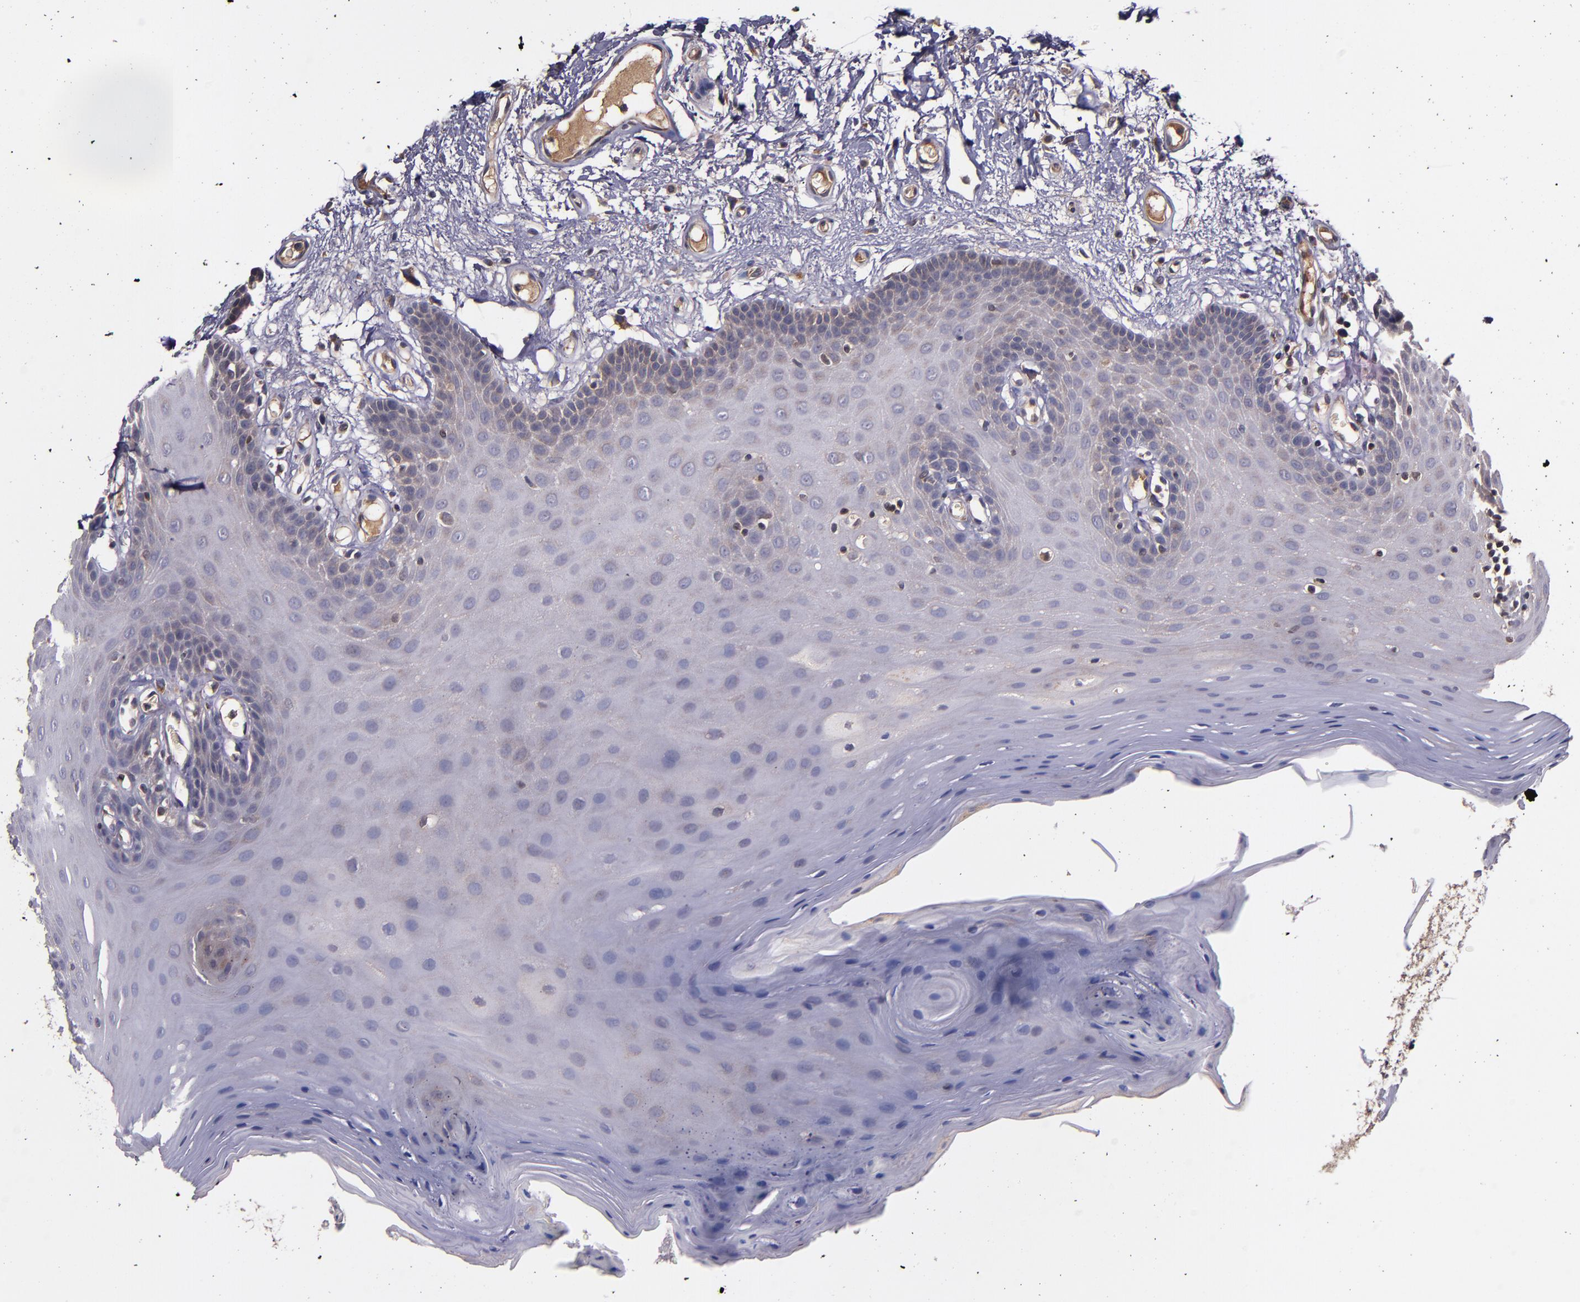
{"staining": {"intensity": "weak", "quantity": "<25%", "location": "cytoplasmic/membranous"}, "tissue": "oral mucosa", "cell_type": "Squamous epithelial cells", "image_type": "normal", "snomed": [{"axis": "morphology", "description": "Normal tissue, NOS"}, {"axis": "morphology", "description": "Squamous cell carcinoma, NOS"}, {"axis": "topography", "description": "Skeletal muscle"}, {"axis": "topography", "description": "Oral tissue"}, {"axis": "topography", "description": "Head-Neck"}], "caption": "High power microscopy image of an IHC micrograph of unremarkable oral mucosa, revealing no significant expression in squamous epithelial cells. (DAB (3,3'-diaminobenzidine) immunohistochemistry (IHC), high magnification).", "gene": "PRAF2", "patient": {"sex": "male", "age": 71}}